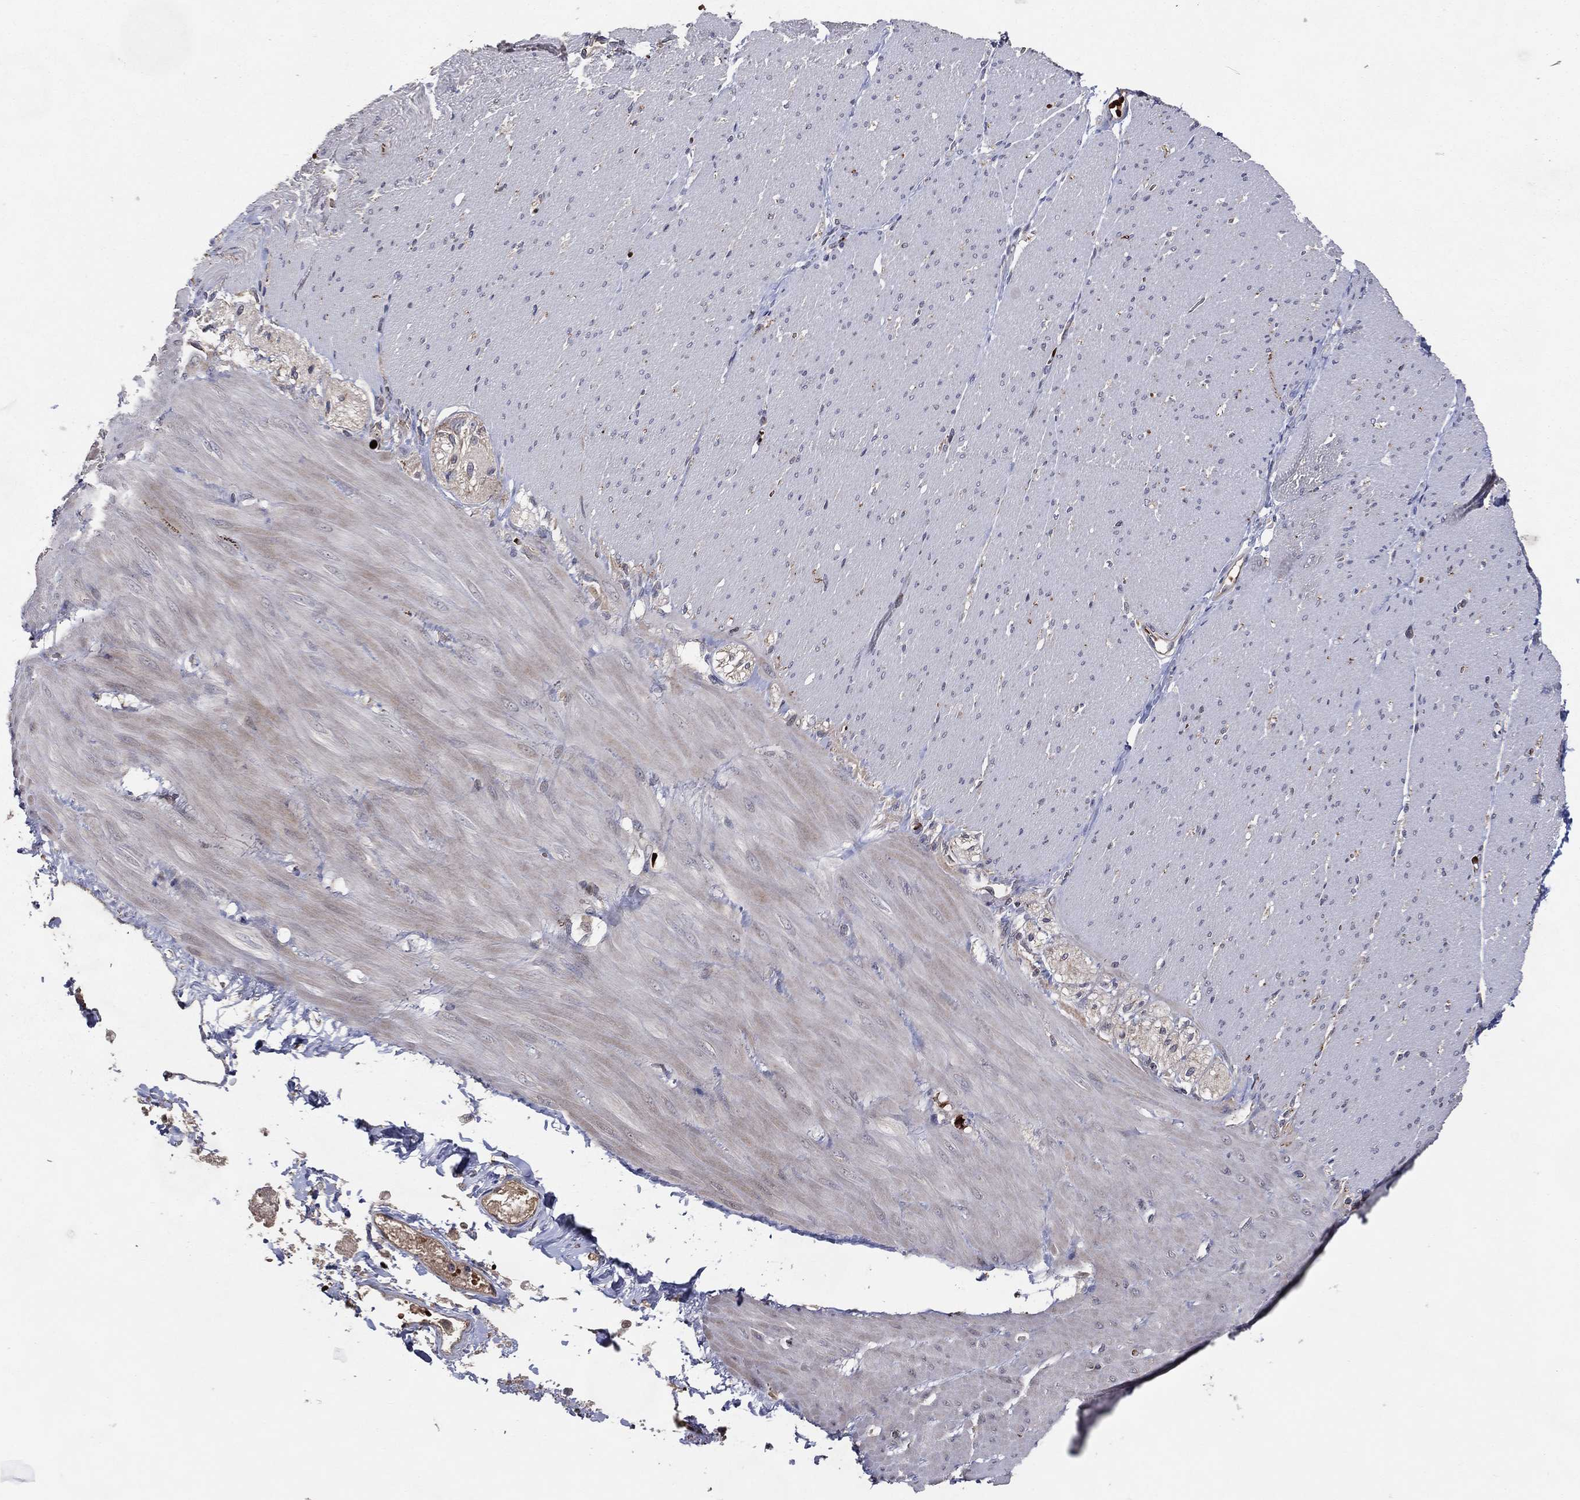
{"staining": {"intensity": "negative", "quantity": "none", "location": "none"}, "tissue": "adipose tissue", "cell_type": "Adipocytes", "image_type": "normal", "snomed": [{"axis": "morphology", "description": "Normal tissue, NOS"}, {"axis": "topography", "description": "Smooth muscle"}, {"axis": "topography", "description": "Duodenum"}, {"axis": "topography", "description": "Peripheral nerve tissue"}], "caption": "Adipocytes are negative for protein expression in normal human adipose tissue. (DAB (3,3'-diaminobenzidine) immunohistochemistry visualized using brightfield microscopy, high magnification).", "gene": "DNAH7", "patient": {"sex": "female", "age": 61}}